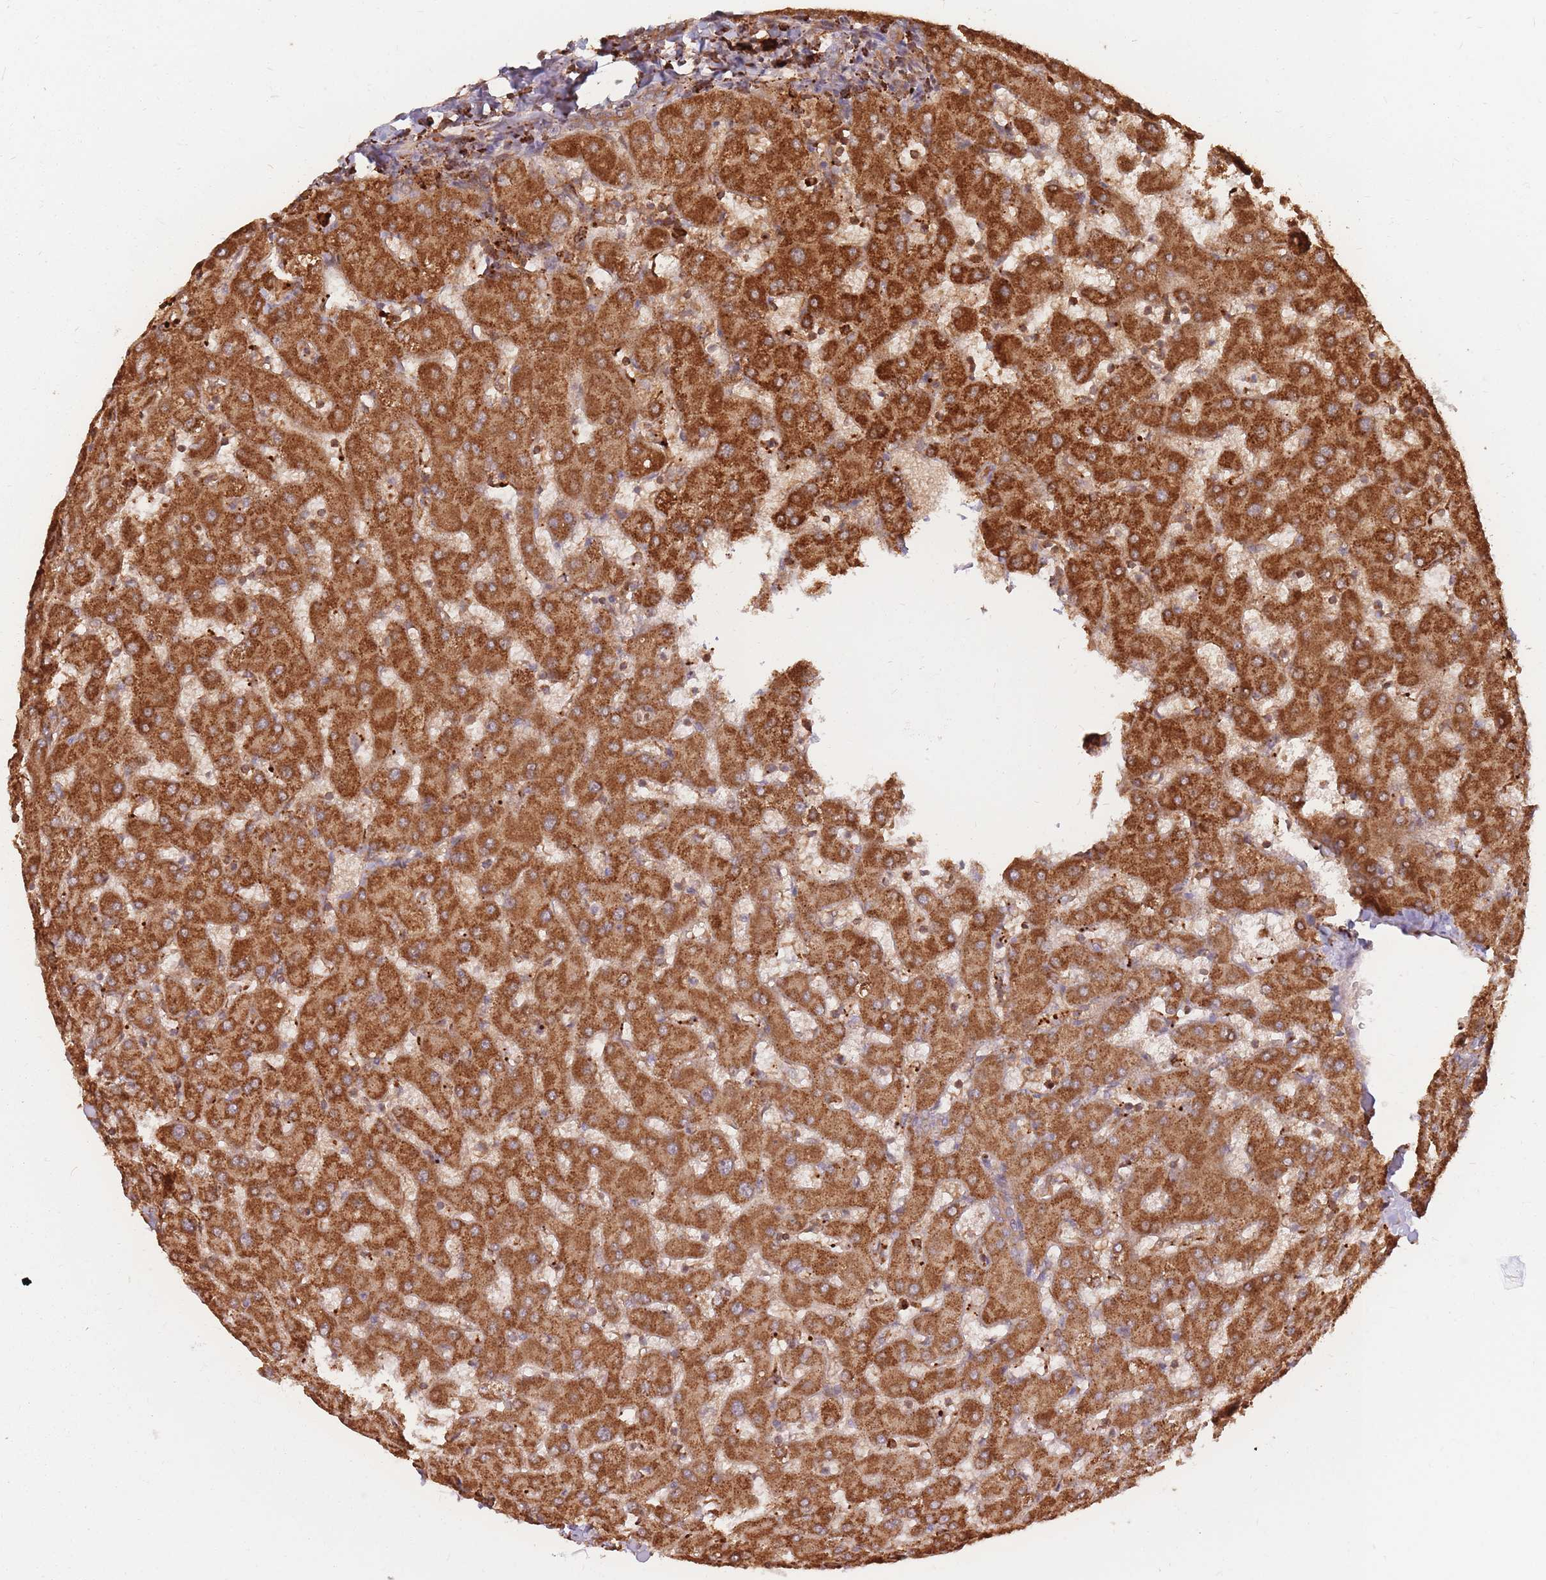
{"staining": {"intensity": "moderate", "quantity": ">75%", "location": "cytoplasmic/membranous"}, "tissue": "liver", "cell_type": "Cholangiocytes", "image_type": "normal", "snomed": [{"axis": "morphology", "description": "Normal tissue, NOS"}, {"axis": "topography", "description": "Liver"}], "caption": "A medium amount of moderate cytoplasmic/membranous staining is appreciated in about >75% of cholangiocytes in normal liver. The staining was performed using DAB, with brown indicating positive protein expression. Nuclei are stained blue with hematoxylin.", "gene": "RASSF2", "patient": {"sex": "female", "age": 63}}